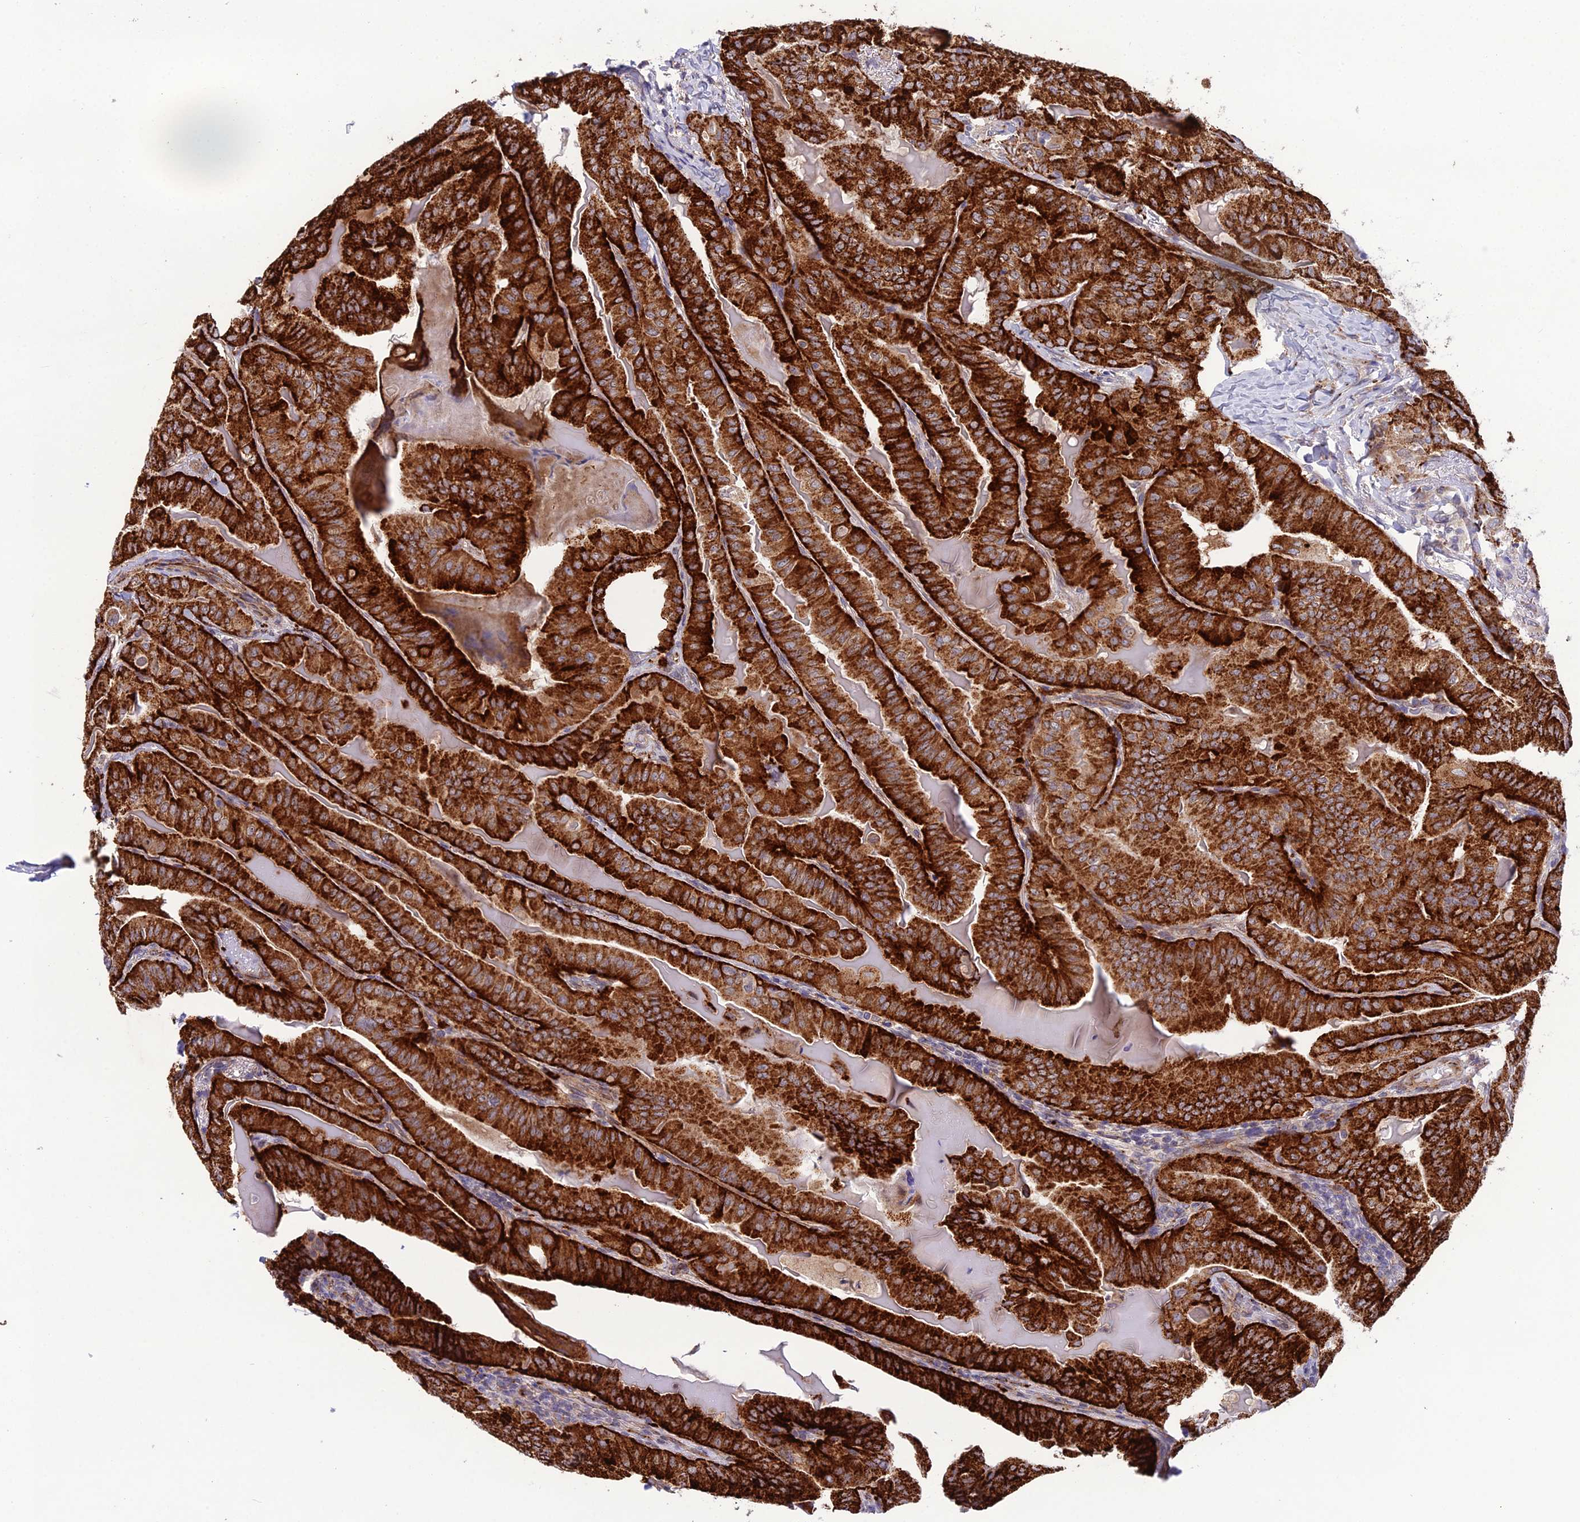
{"staining": {"intensity": "strong", "quantity": ">75%", "location": "cytoplasmic/membranous"}, "tissue": "thyroid cancer", "cell_type": "Tumor cells", "image_type": "cancer", "snomed": [{"axis": "morphology", "description": "Papillary adenocarcinoma, NOS"}, {"axis": "topography", "description": "Thyroid gland"}], "caption": "Tumor cells display high levels of strong cytoplasmic/membranous expression in about >75% of cells in human thyroid cancer (papillary adenocarcinoma).", "gene": "NODAL", "patient": {"sex": "female", "age": 68}}